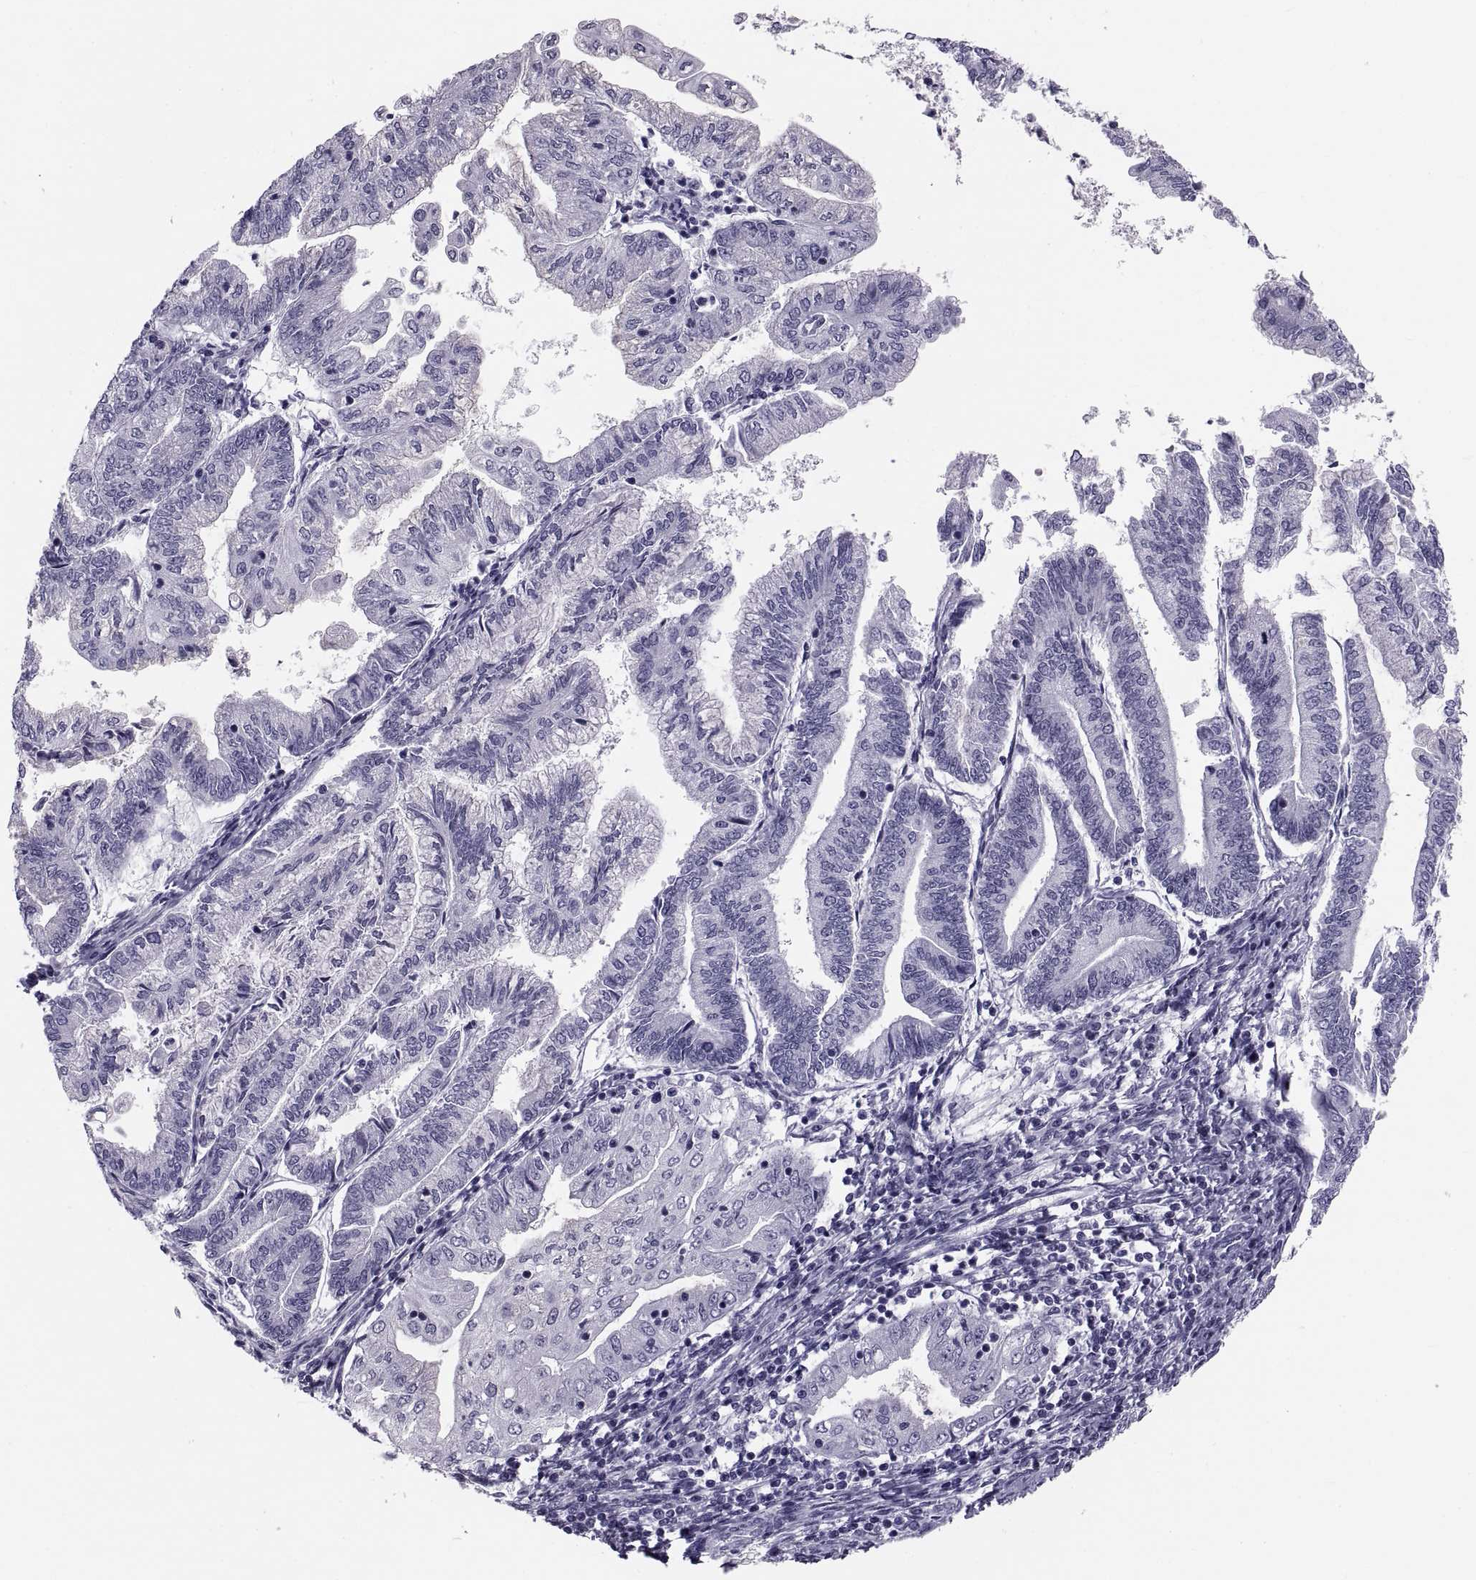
{"staining": {"intensity": "negative", "quantity": "none", "location": "none"}, "tissue": "endometrial cancer", "cell_type": "Tumor cells", "image_type": "cancer", "snomed": [{"axis": "morphology", "description": "Adenocarcinoma, NOS"}, {"axis": "topography", "description": "Endometrium"}], "caption": "DAB (3,3'-diaminobenzidine) immunohistochemical staining of endometrial adenocarcinoma shows no significant positivity in tumor cells. (DAB (3,3'-diaminobenzidine) immunohistochemistry (IHC) with hematoxylin counter stain).", "gene": "CRISP1", "patient": {"sex": "female", "age": 55}}